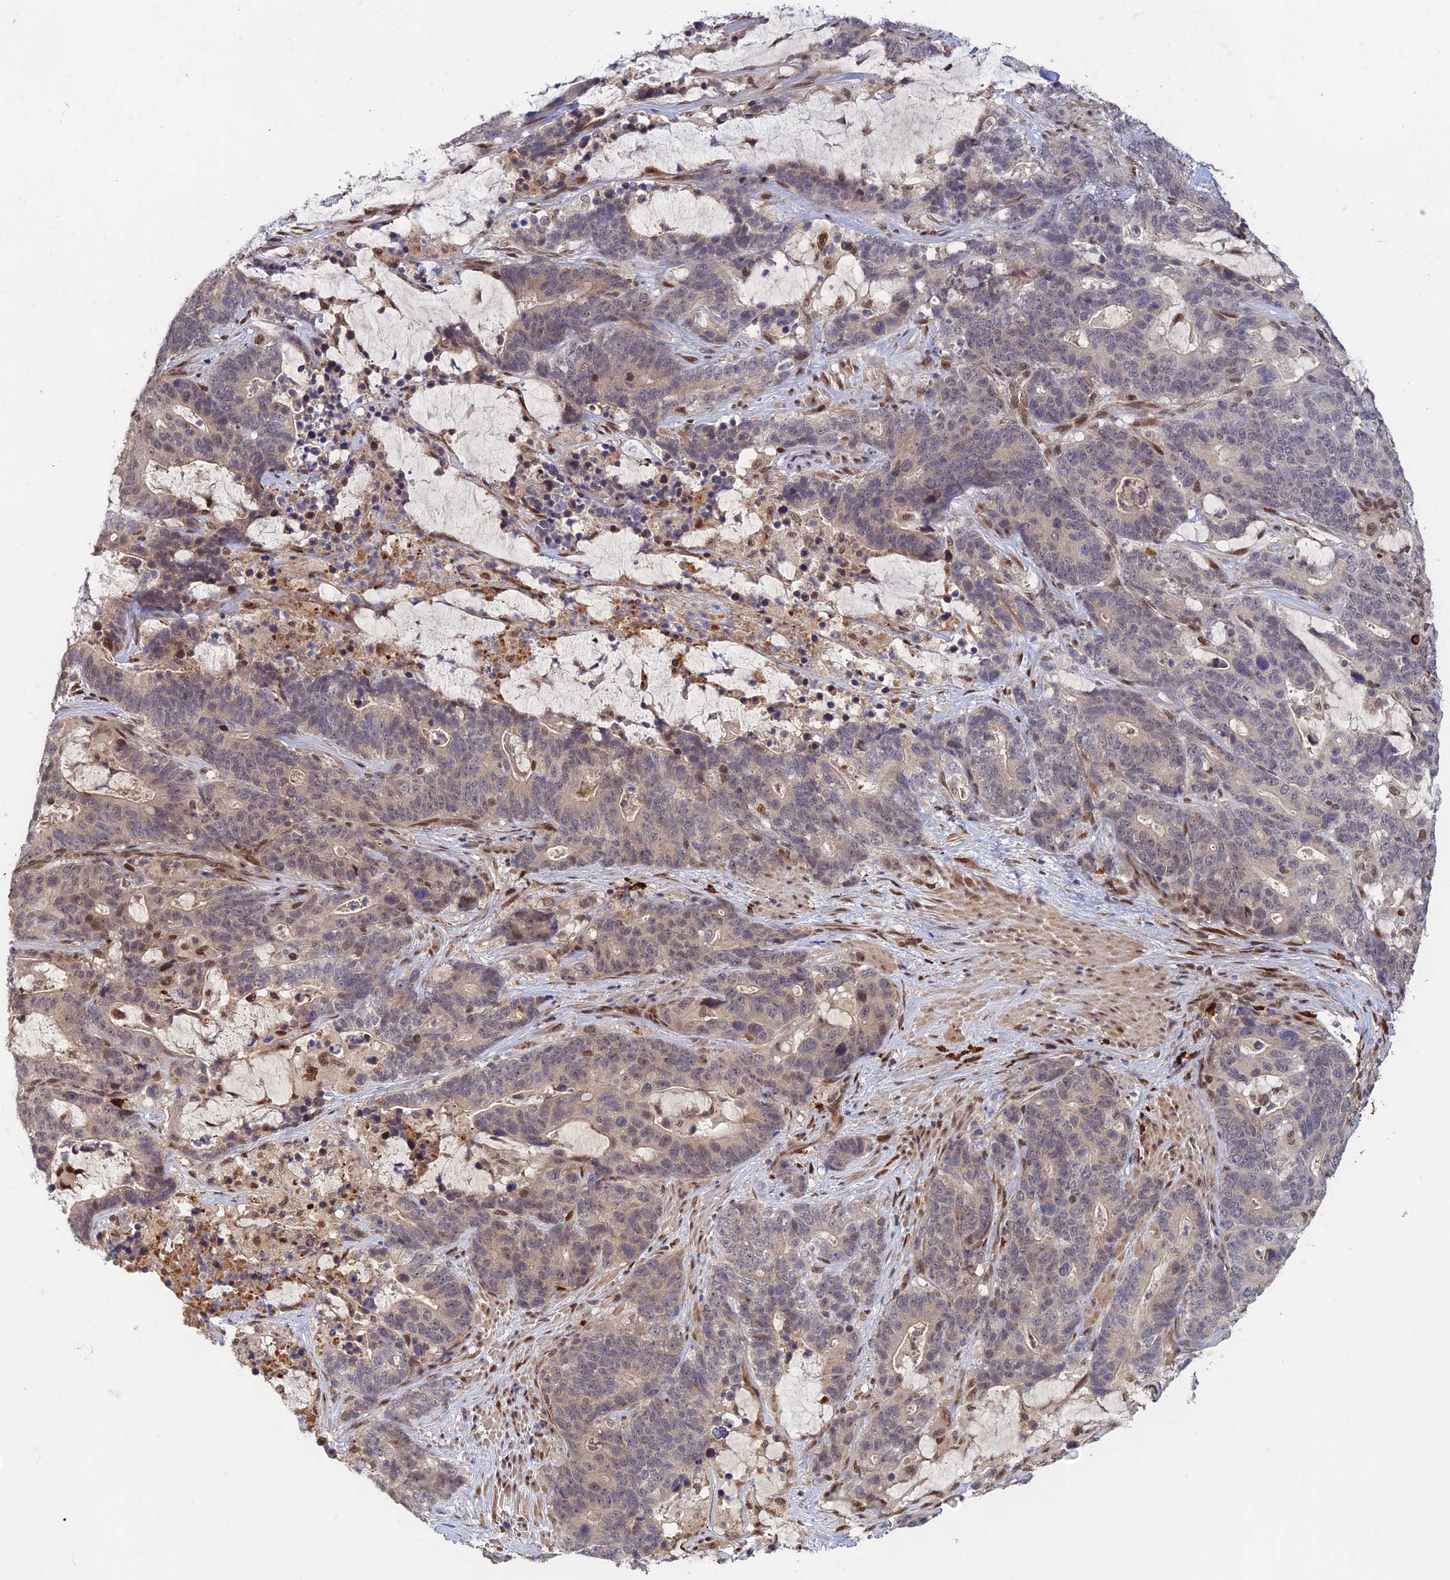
{"staining": {"intensity": "weak", "quantity": "<25%", "location": "cytoplasmic/membranous"}, "tissue": "stomach cancer", "cell_type": "Tumor cells", "image_type": "cancer", "snomed": [{"axis": "morphology", "description": "Adenocarcinoma, NOS"}, {"axis": "topography", "description": "Stomach"}], "caption": "High magnification brightfield microscopy of stomach cancer (adenocarcinoma) stained with DAB (3,3'-diaminobenzidine) (brown) and counterstained with hematoxylin (blue): tumor cells show no significant staining.", "gene": "ZNF565", "patient": {"sex": "female", "age": 76}}